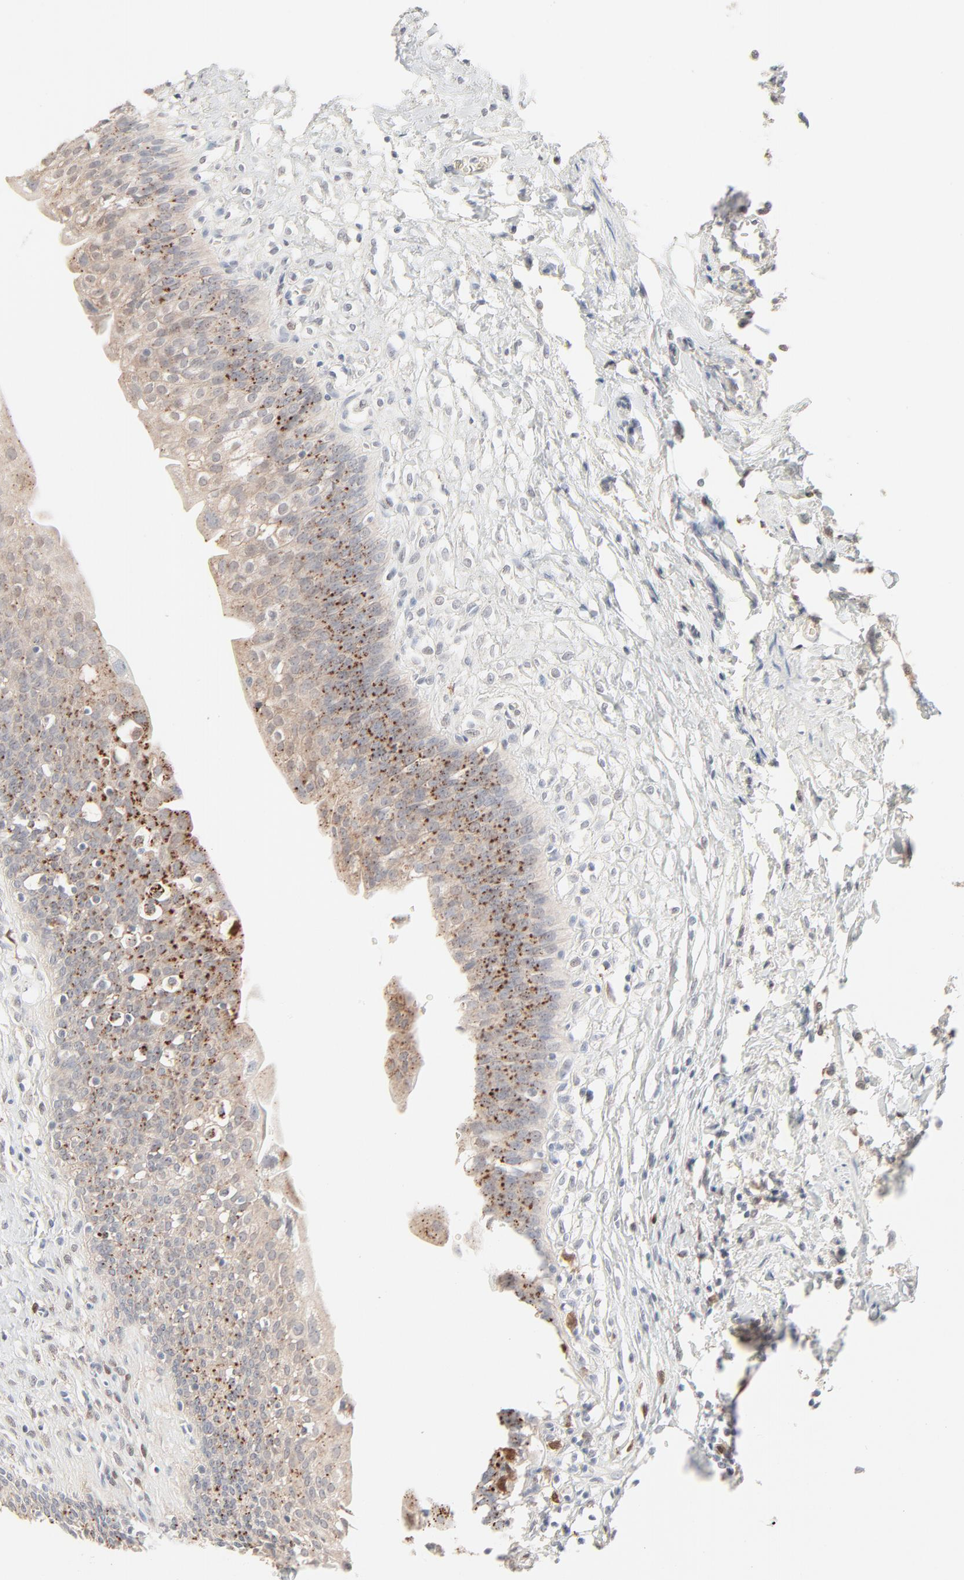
{"staining": {"intensity": "weak", "quantity": "<25%", "location": "cytoplasmic/membranous"}, "tissue": "urinary bladder", "cell_type": "Urothelial cells", "image_type": "normal", "snomed": [{"axis": "morphology", "description": "Normal tissue, NOS"}, {"axis": "topography", "description": "Urinary bladder"}], "caption": "IHC of normal urinary bladder displays no expression in urothelial cells.", "gene": "LGALS2", "patient": {"sex": "female", "age": 80}}